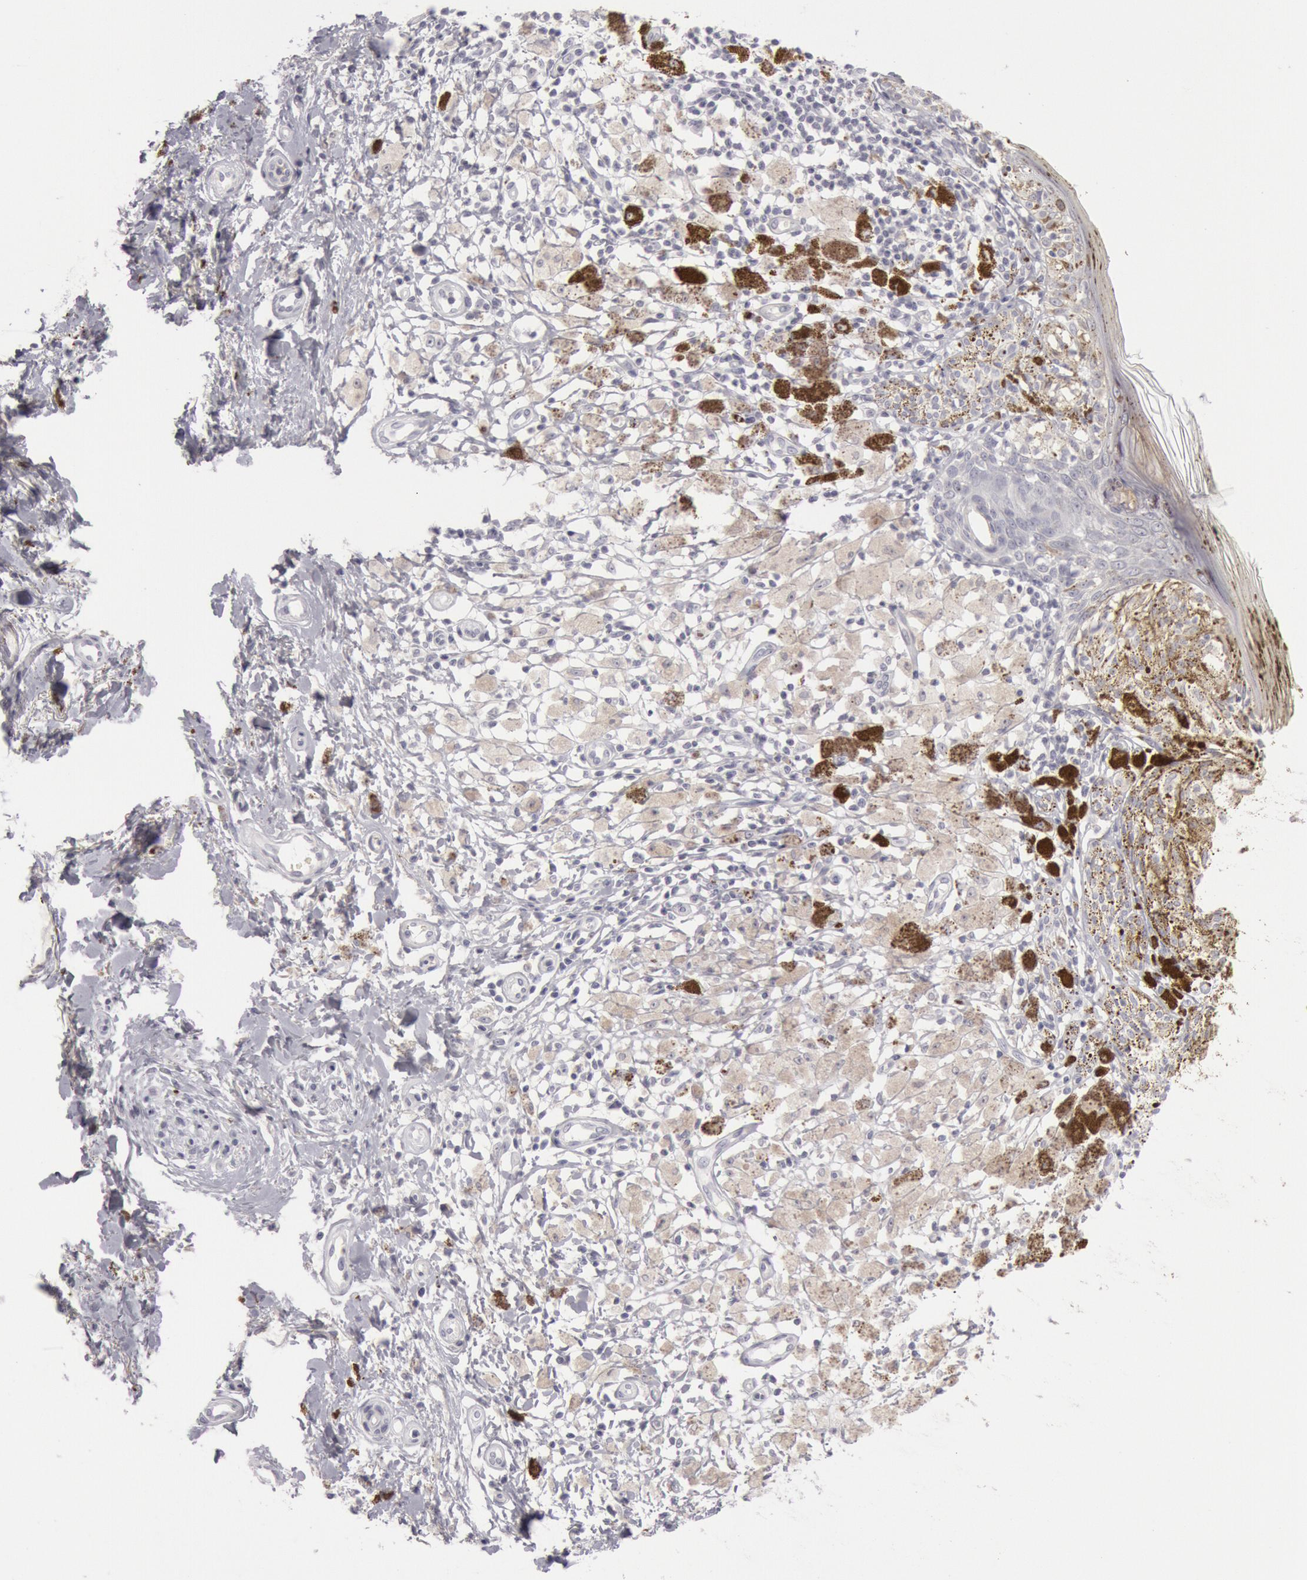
{"staining": {"intensity": "negative", "quantity": "none", "location": "none"}, "tissue": "melanoma", "cell_type": "Tumor cells", "image_type": "cancer", "snomed": [{"axis": "morphology", "description": "Malignant melanoma, NOS"}, {"axis": "topography", "description": "Skin"}], "caption": "This is an immunohistochemistry (IHC) histopathology image of human melanoma. There is no positivity in tumor cells.", "gene": "KRT16", "patient": {"sex": "male", "age": 45}}